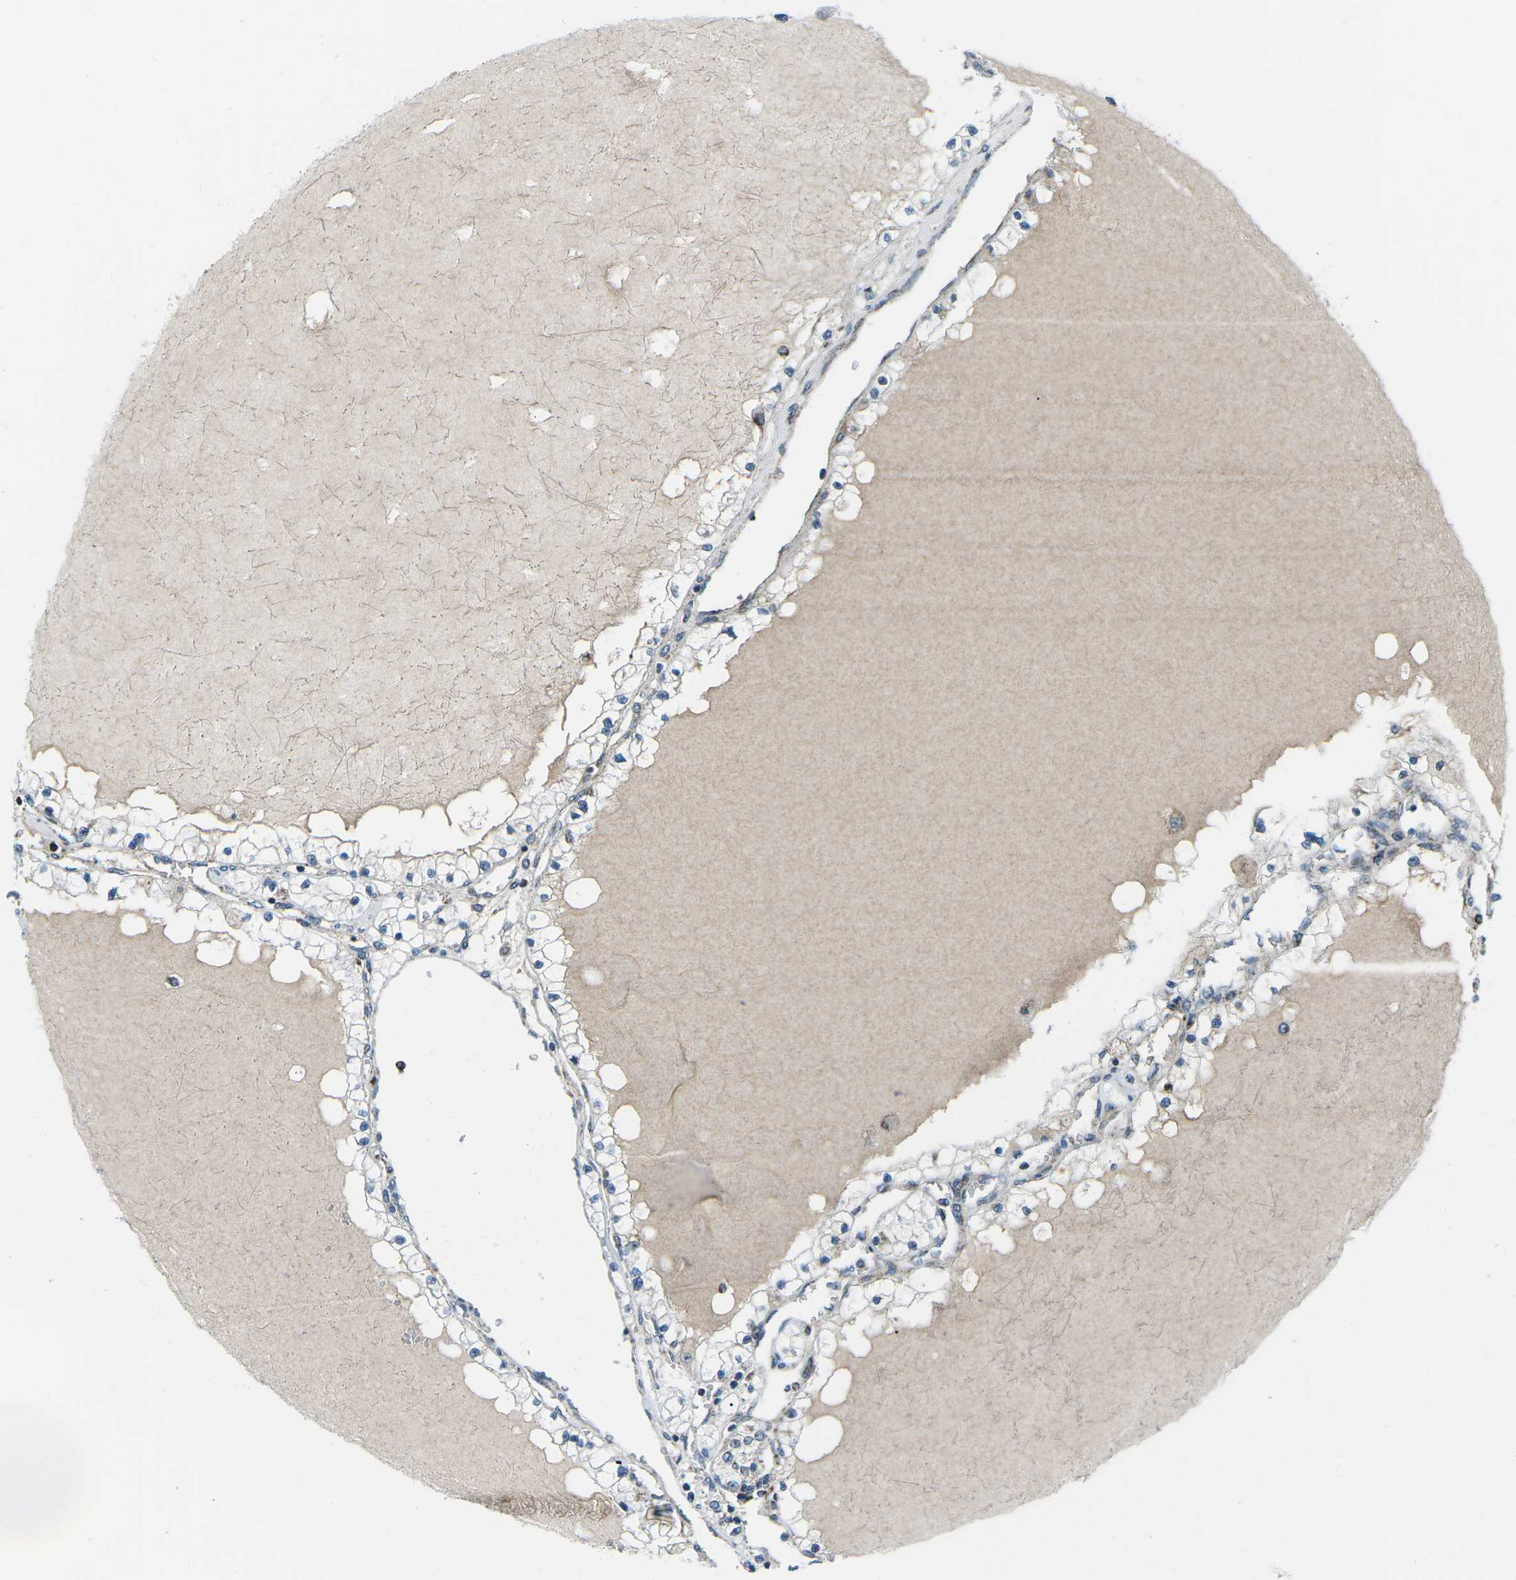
{"staining": {"intensity": "negative", "quantity": "none", "location": "none"}, "tissue": "renal cancer", "cell_type": "Tumor cells", "image_type": "cancer", "snomed": [{"axis": "morphology", "description": "Adenocarcinoma, NOS"}, {"axis": "topography", "description": "Kidney"}], "caption": "DAB immunohistochemical staining of adenocarcinoma (renal) shows no significant staining in tumor cells.", "gene": "RFESD", "patient": {"sex": "male", "age": 68}}